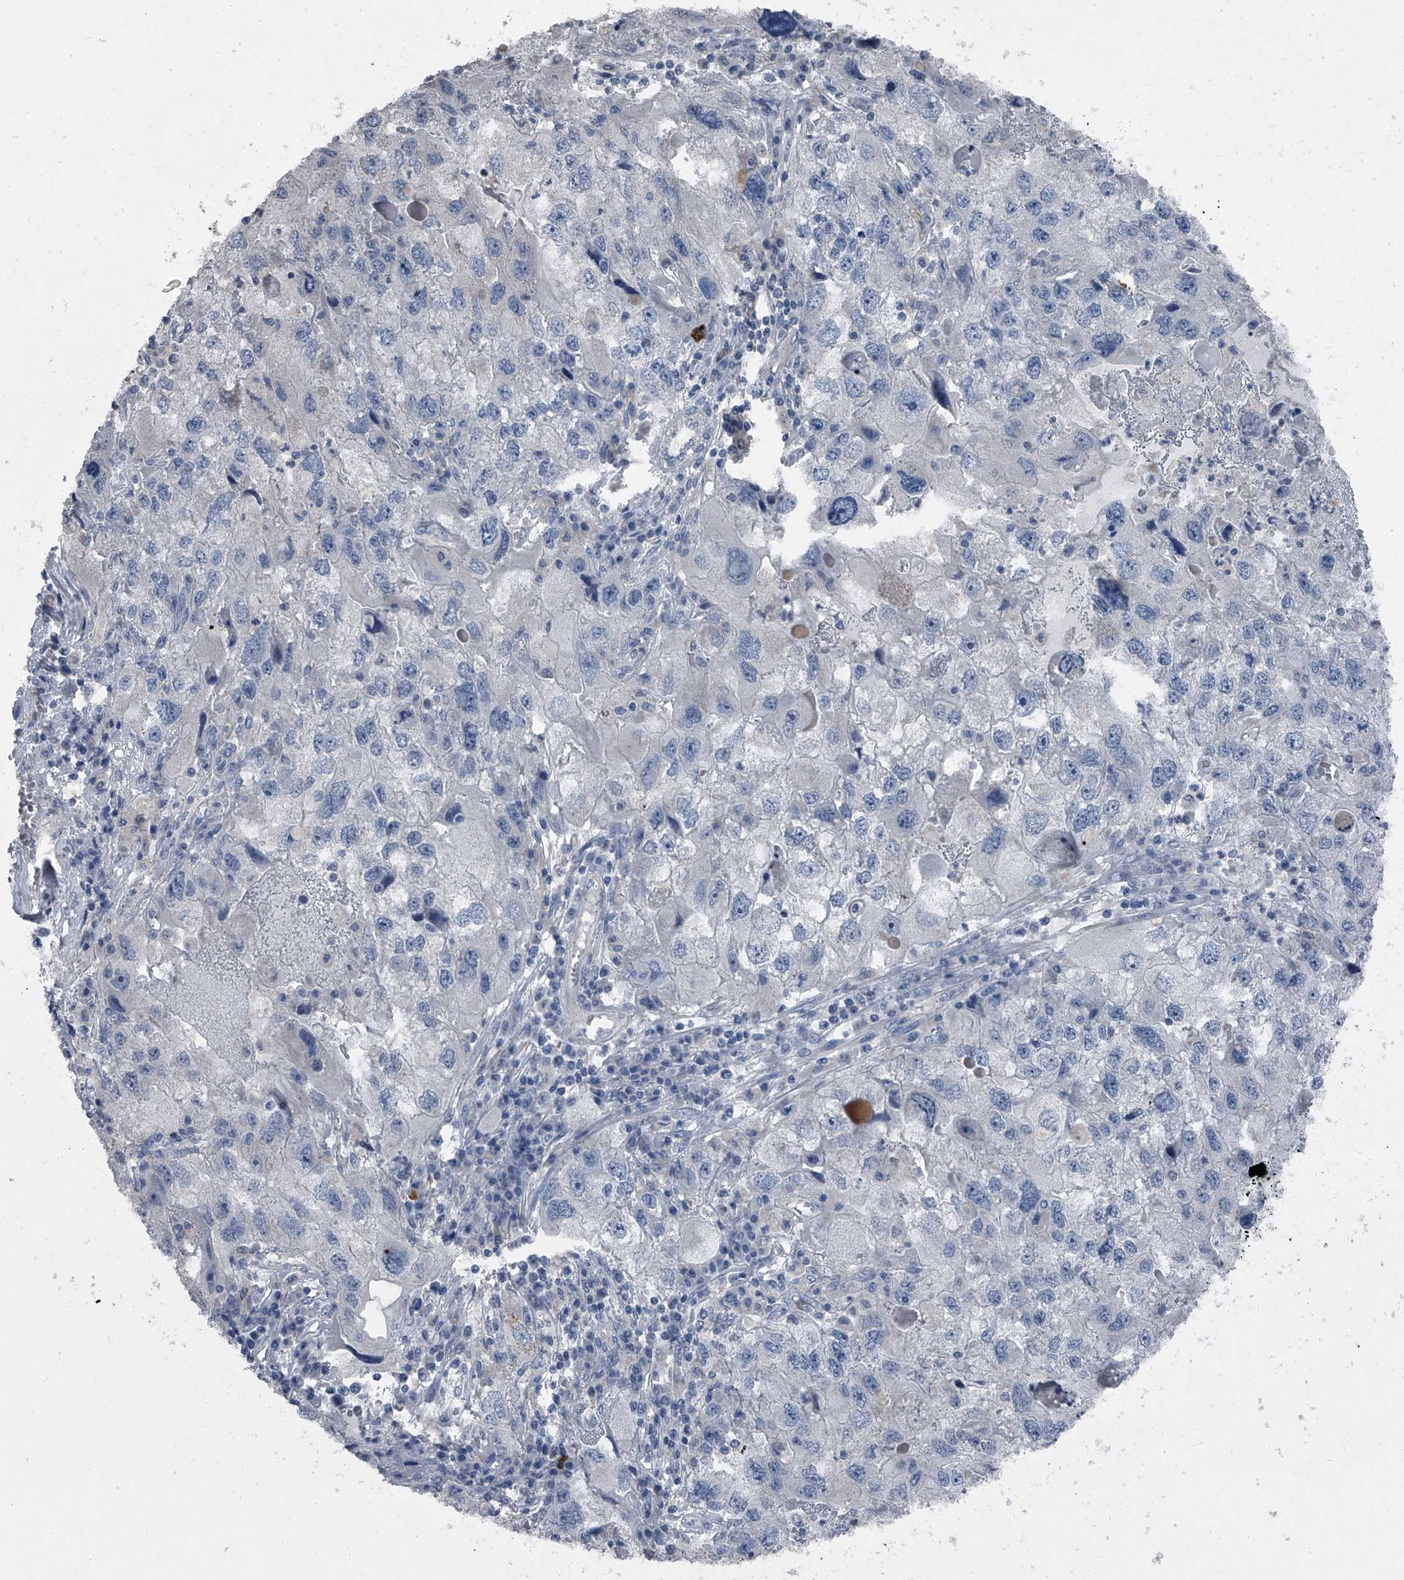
{"staining": {"intensity": "negative", "quantity": "none", "location": "none"}, "tissue": "endometrial cancer", "cell_type": "Tumor cells", "image_type": "cancer", "snomed": [{"axis": "morphology", "description": "Adenocarcinoma, NOS"}, {"axis": "topography", "description": "Endometrium"}], "caption": "IHC micrograph of human endometrial cancer (adenocarcinoma) stained for a protein (brown), which displays no expression in tumor cells. Nuclei are stained in blue.", "gene": "HEPHL1", "patient": {"sex": "female", "age": 49}}